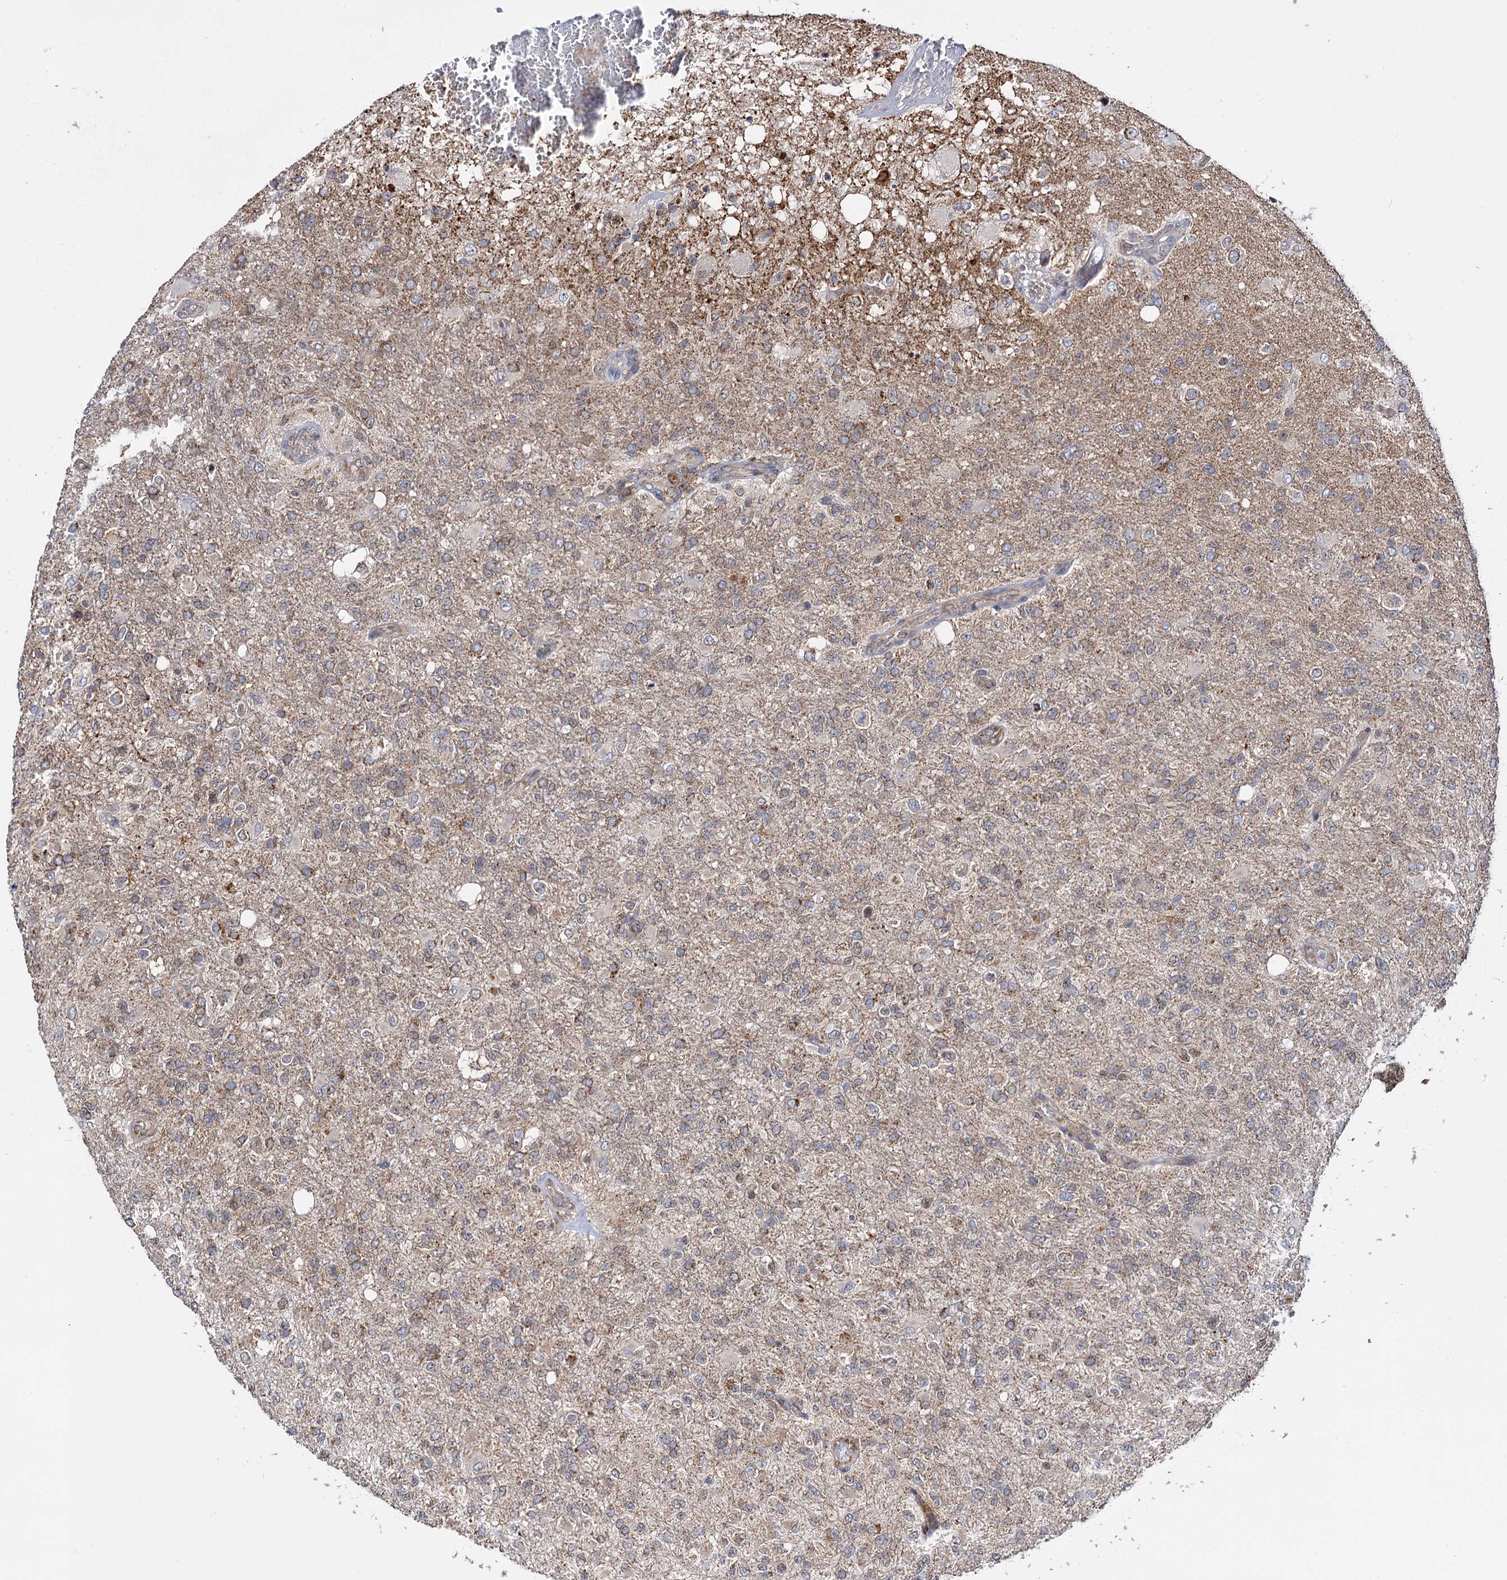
{"staining": {"intensity": "weak", "quantity": ">75%", "location": "cytoplasmic/membranous"}, "tissue": "glioma", "cell_type": "Tumor cells", "image_type": "cancer", "snomed": [{"axis": "morphology", "description": "Glioma, malignant, High grade"}, {"axis": "topography", "description": "Brain"}], "caption": "Immunohistochemical staining of malignant high-grade glioma demonstrates low levels of weak cytoplasmic/membranous positivity in about >75% of tumor cells.", "gene": "CEP76", "patient": {"sex": "female", "age": 74}}